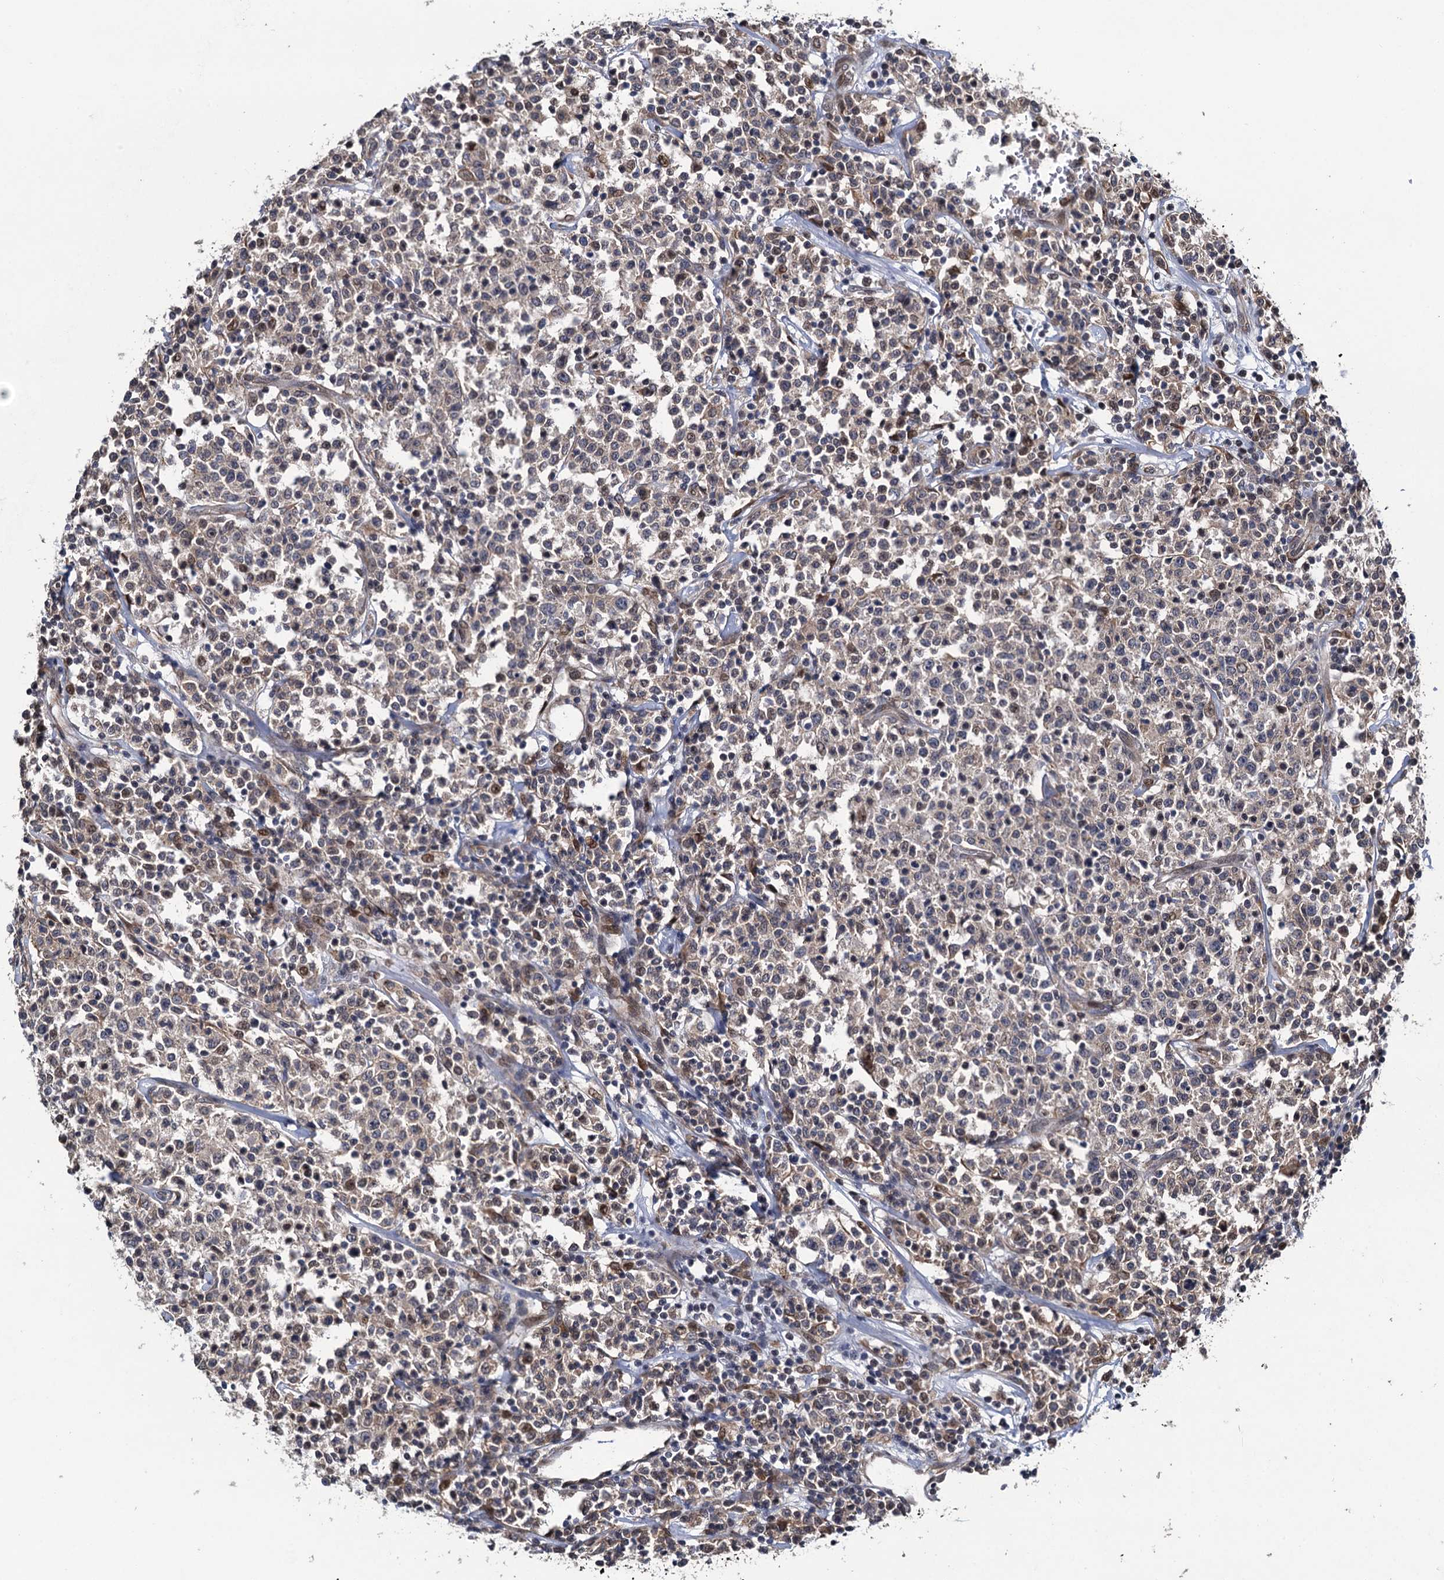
{"staining": {"intensity": "weak", "quantity": "<25%", "location": "cytoplasmic/membranous"}, "tissue": "lymphoma", "cell_type": "Tumor cells", "image_type": "cancer", "snomed": [{"axis": "morphology", "description": "Malignant lymphoma, non-Hodgkin's type, Low grade"}, {"axis": "topography", "description": "Small intestine"}], "caption": "DAB immunohistochemical staining of human lymphoma displays no significant staining in tumor cells. (DAB (3,3'-diaminobenzidine) immunohistochemistry (IHC), high magnification).", "gene": "EVX2", "patient": {"sex": "female", "age": 59}}